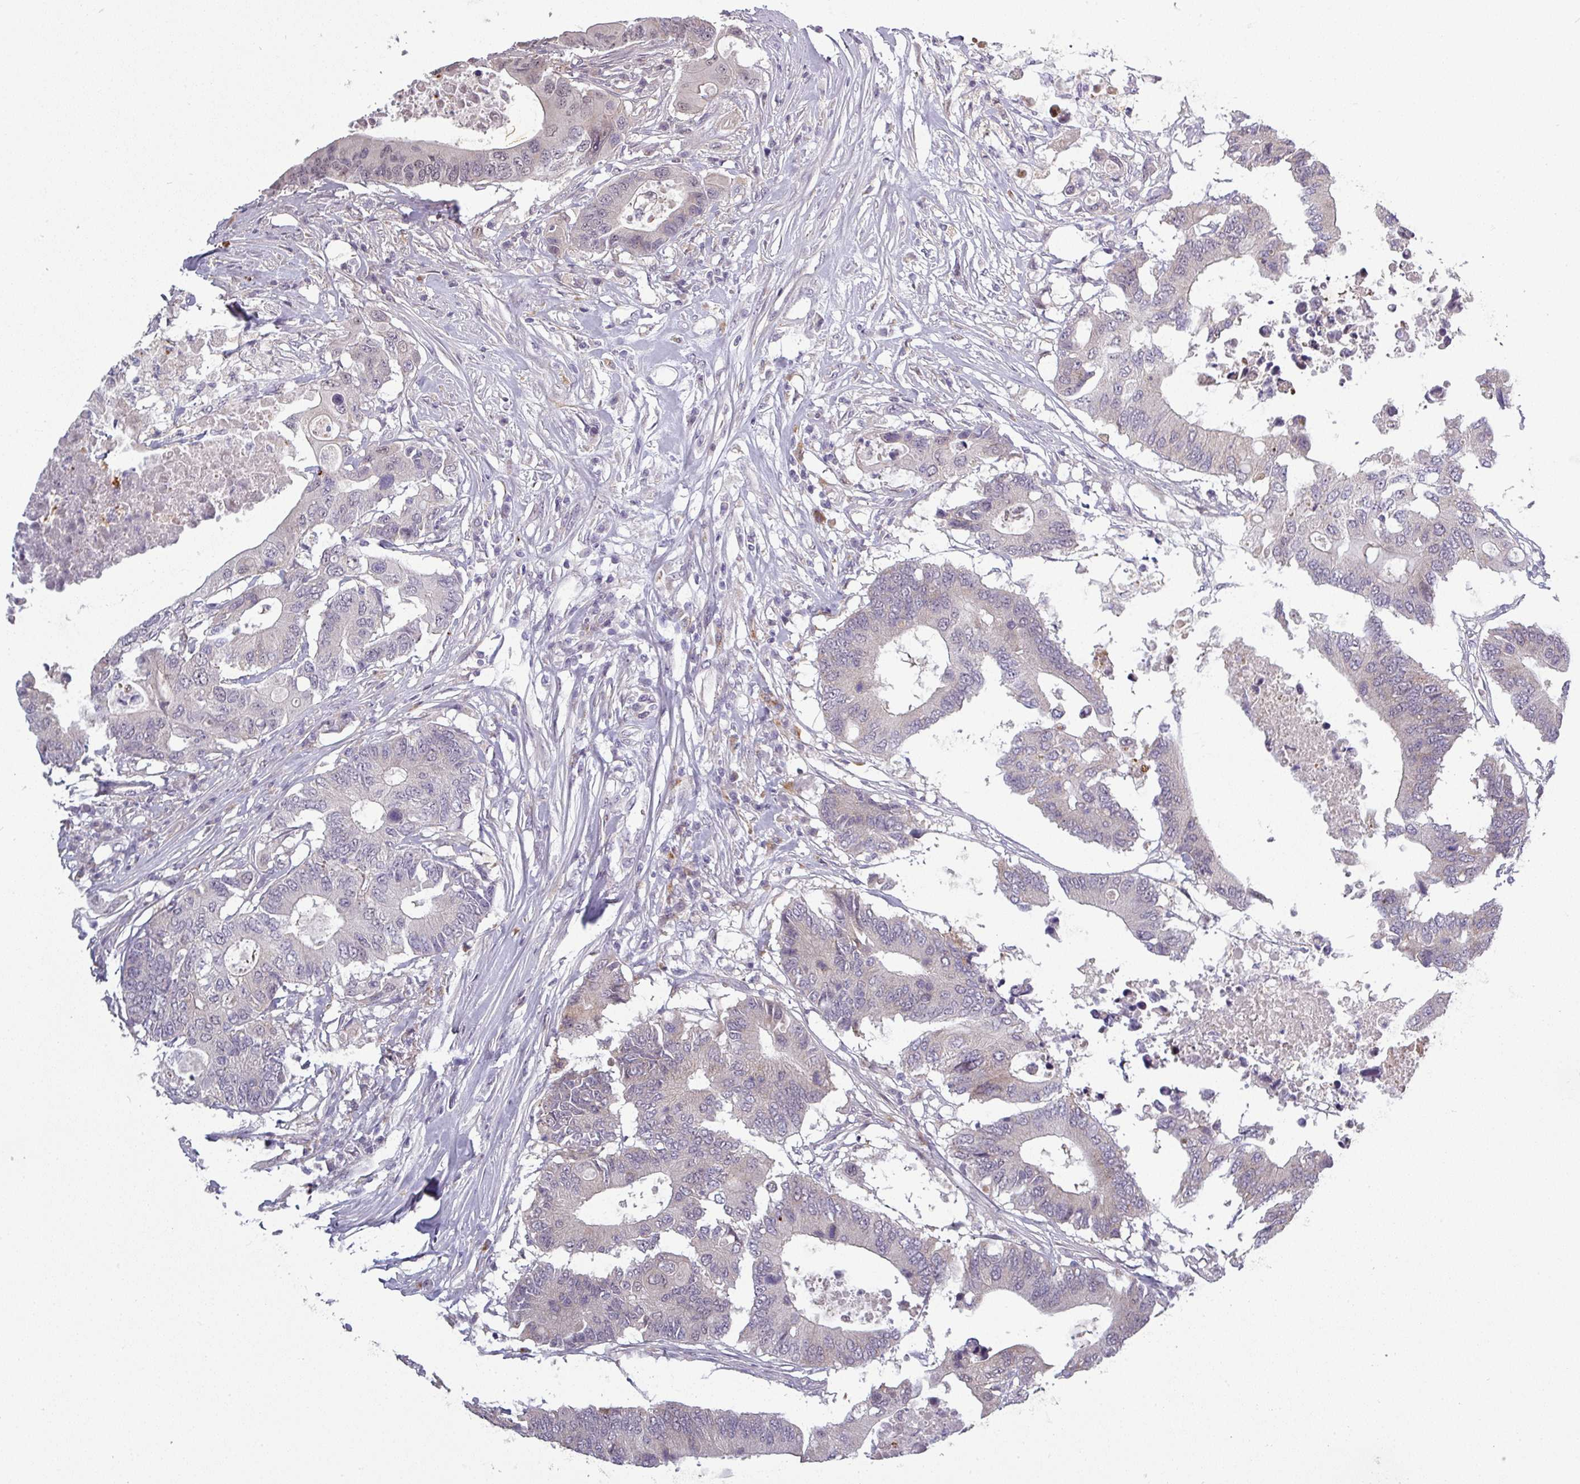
{"staining": {"intensity": "negative", "quantity": "none", "location": "none"}, "tissue": "colorectal cancer", "cell_type": "Tumor cells", "image_type": "cancer", "snomed": [{"axis": "morphology", "description": "Adenocarcinoma, NOS"}, {"axis": "topography", "description": "Colon"}], "caption": "A high-resolution histopathology image shows IHC staining of adenocarcinoma (colorectal), which reveals no significant expression in tumor cells.", "gene": "C2orf16", "patient": {"sex": "male", "age": 71}}